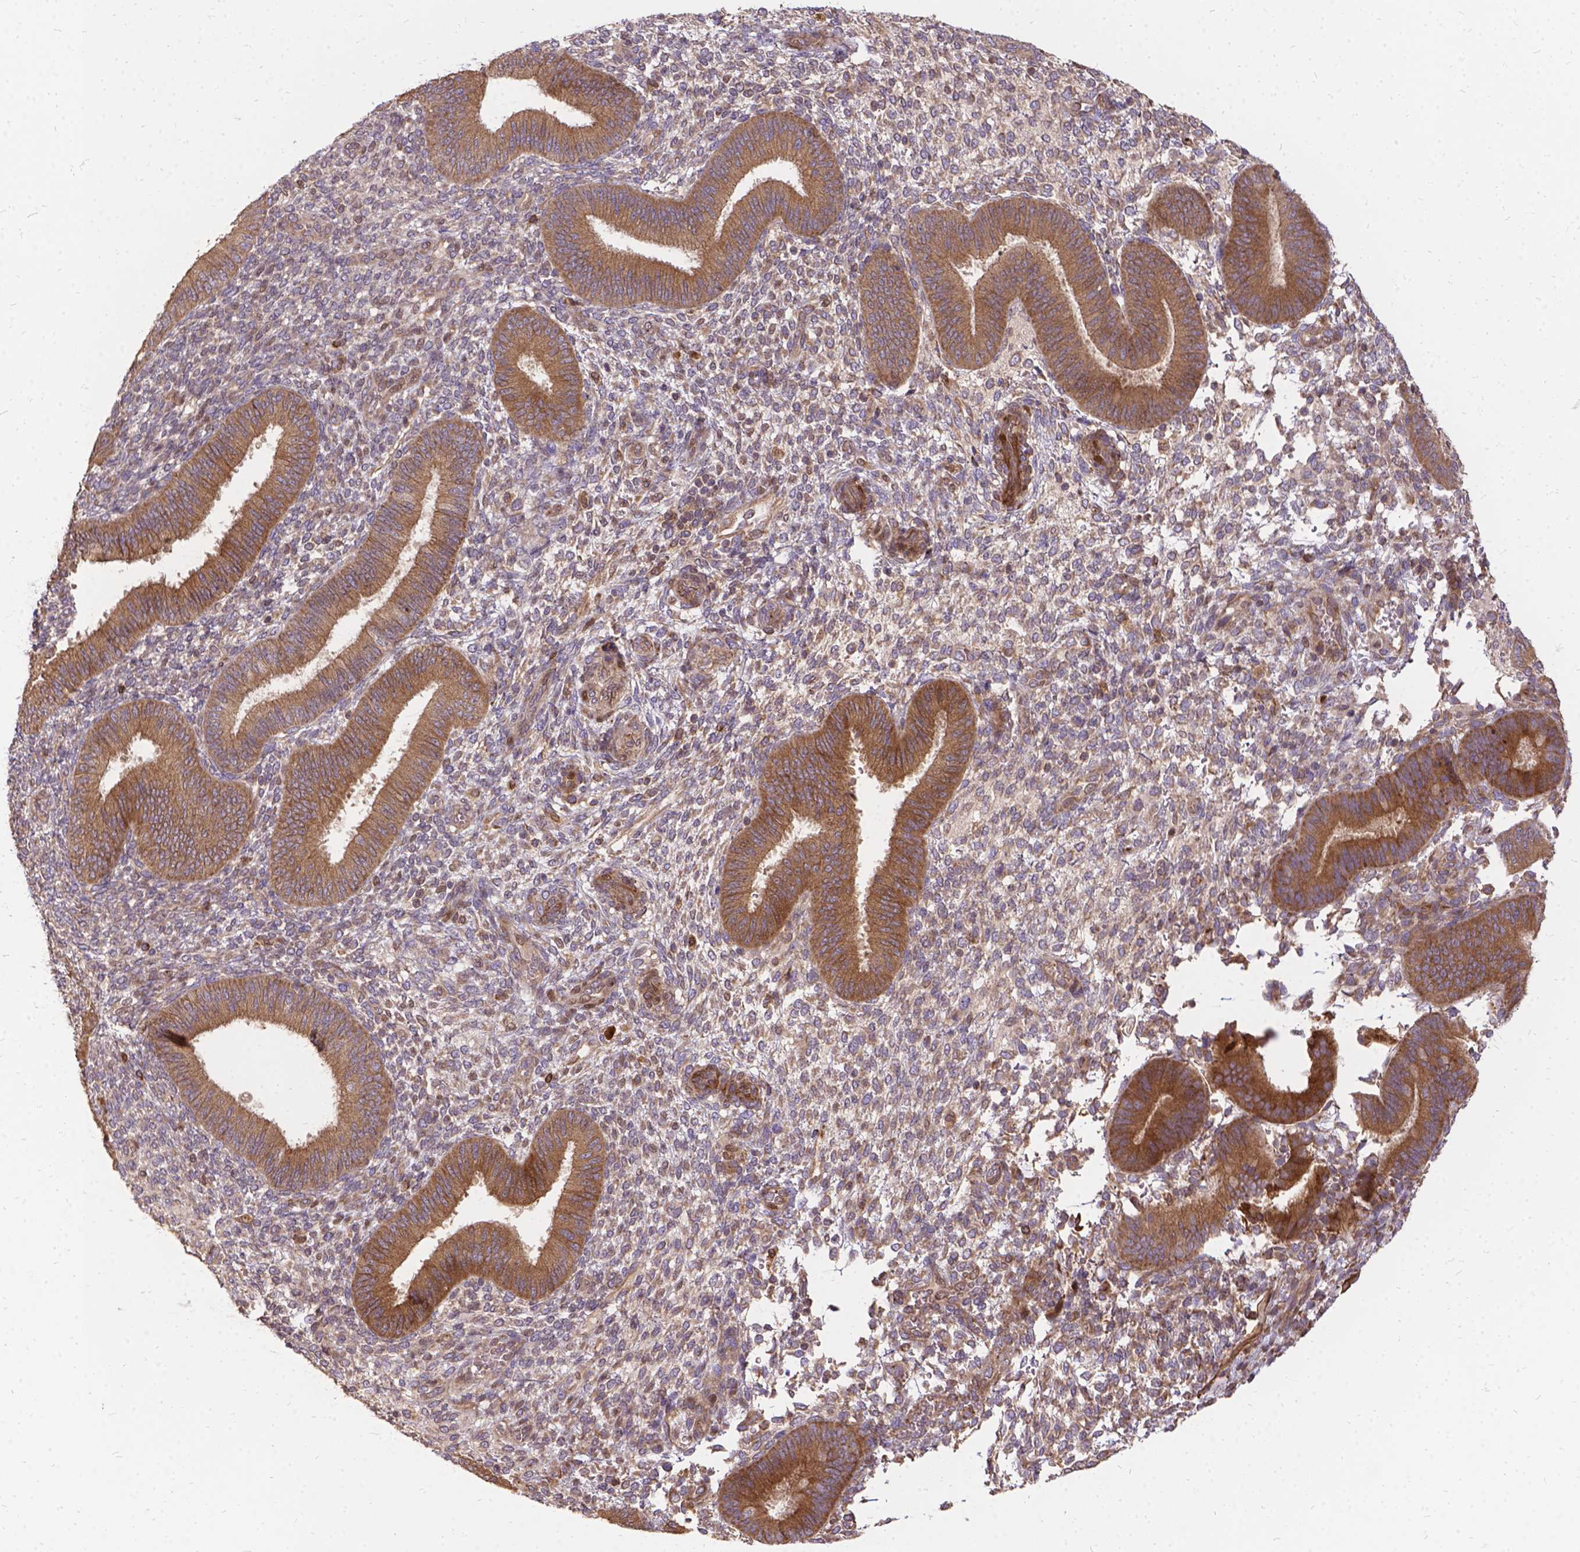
{"staining": {"intensity": "weak", "quantity": ">75%", "location": "cytoplasmic/membranous"}, "tissue": "endometrium", "cell_type": "Cells in endometrial stroma", "image_type": "normal", "snomed": [{"axis": "morphology", "description": "Normal tissue, NOS"}, {"axis": "topography", "description": "Endometrium"}], "caption": "Weak cytoplasmic/membranous positivity for a protein is identified in approximately >75% of cells in endometrial stroma of unremarkable endometrium using immunohistochemistry (IHC).", "gene": "DENND6A", "patient": {"sex": "female", "age": 39}}